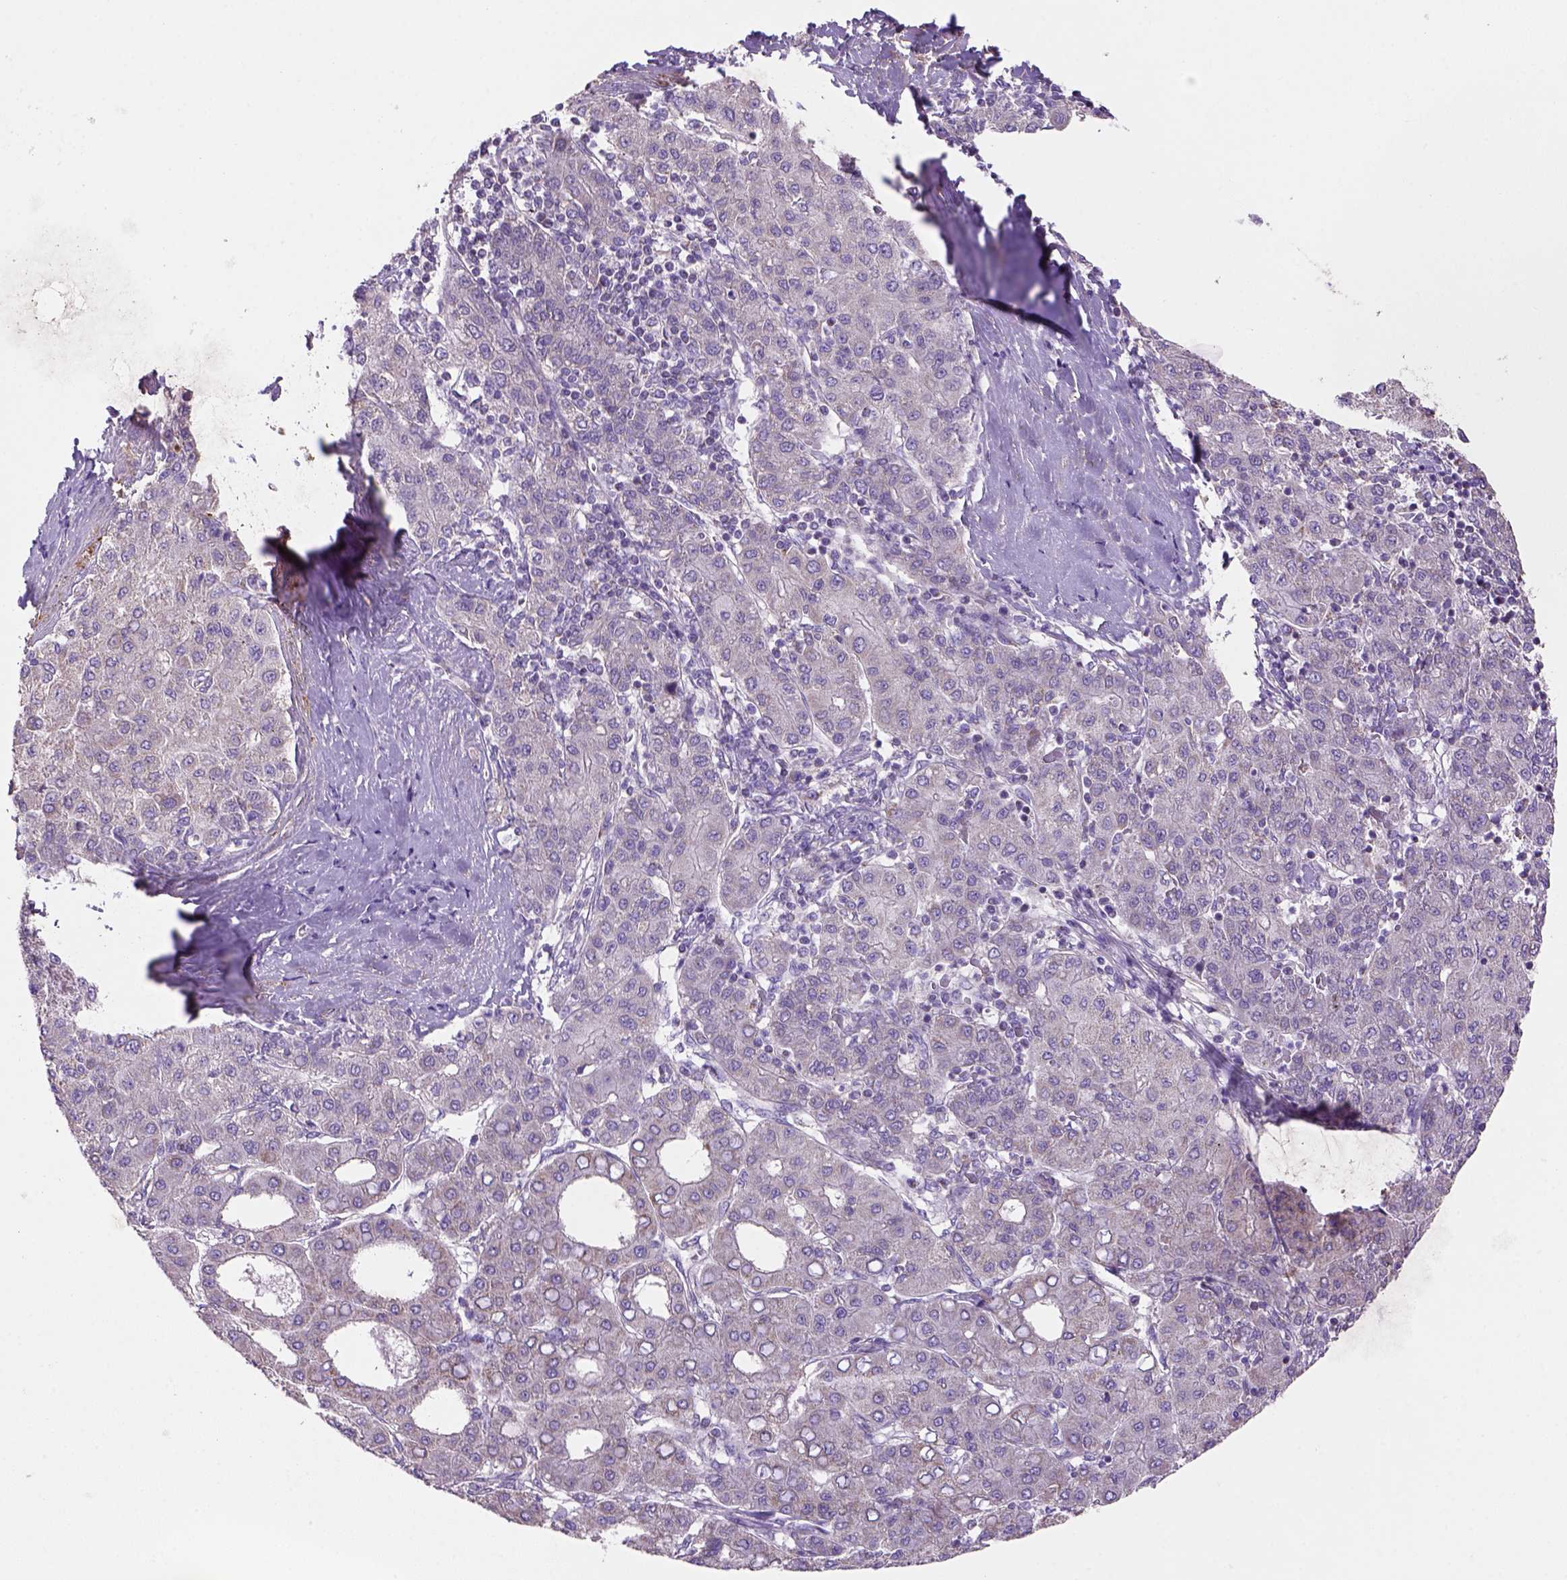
{"staining": {"intensity": "negative", "quantity": "none", "location": "none"}, "tissue": "liver cancer", "cell_type": "Tumor cells", "image_type": "cancer", "snomed": [{"axis": "morphology", "description": "Carcinoma, Hepatocellular, NOS"}, {"axis": "topography", "description": "Liver"}], "caption": "This is an immunohistochemistry (IHC) image of liver cancer. There is no expression in tumor cells.", "gene": "HTRA1", "patient": {"sex": "male", "age": 65}}